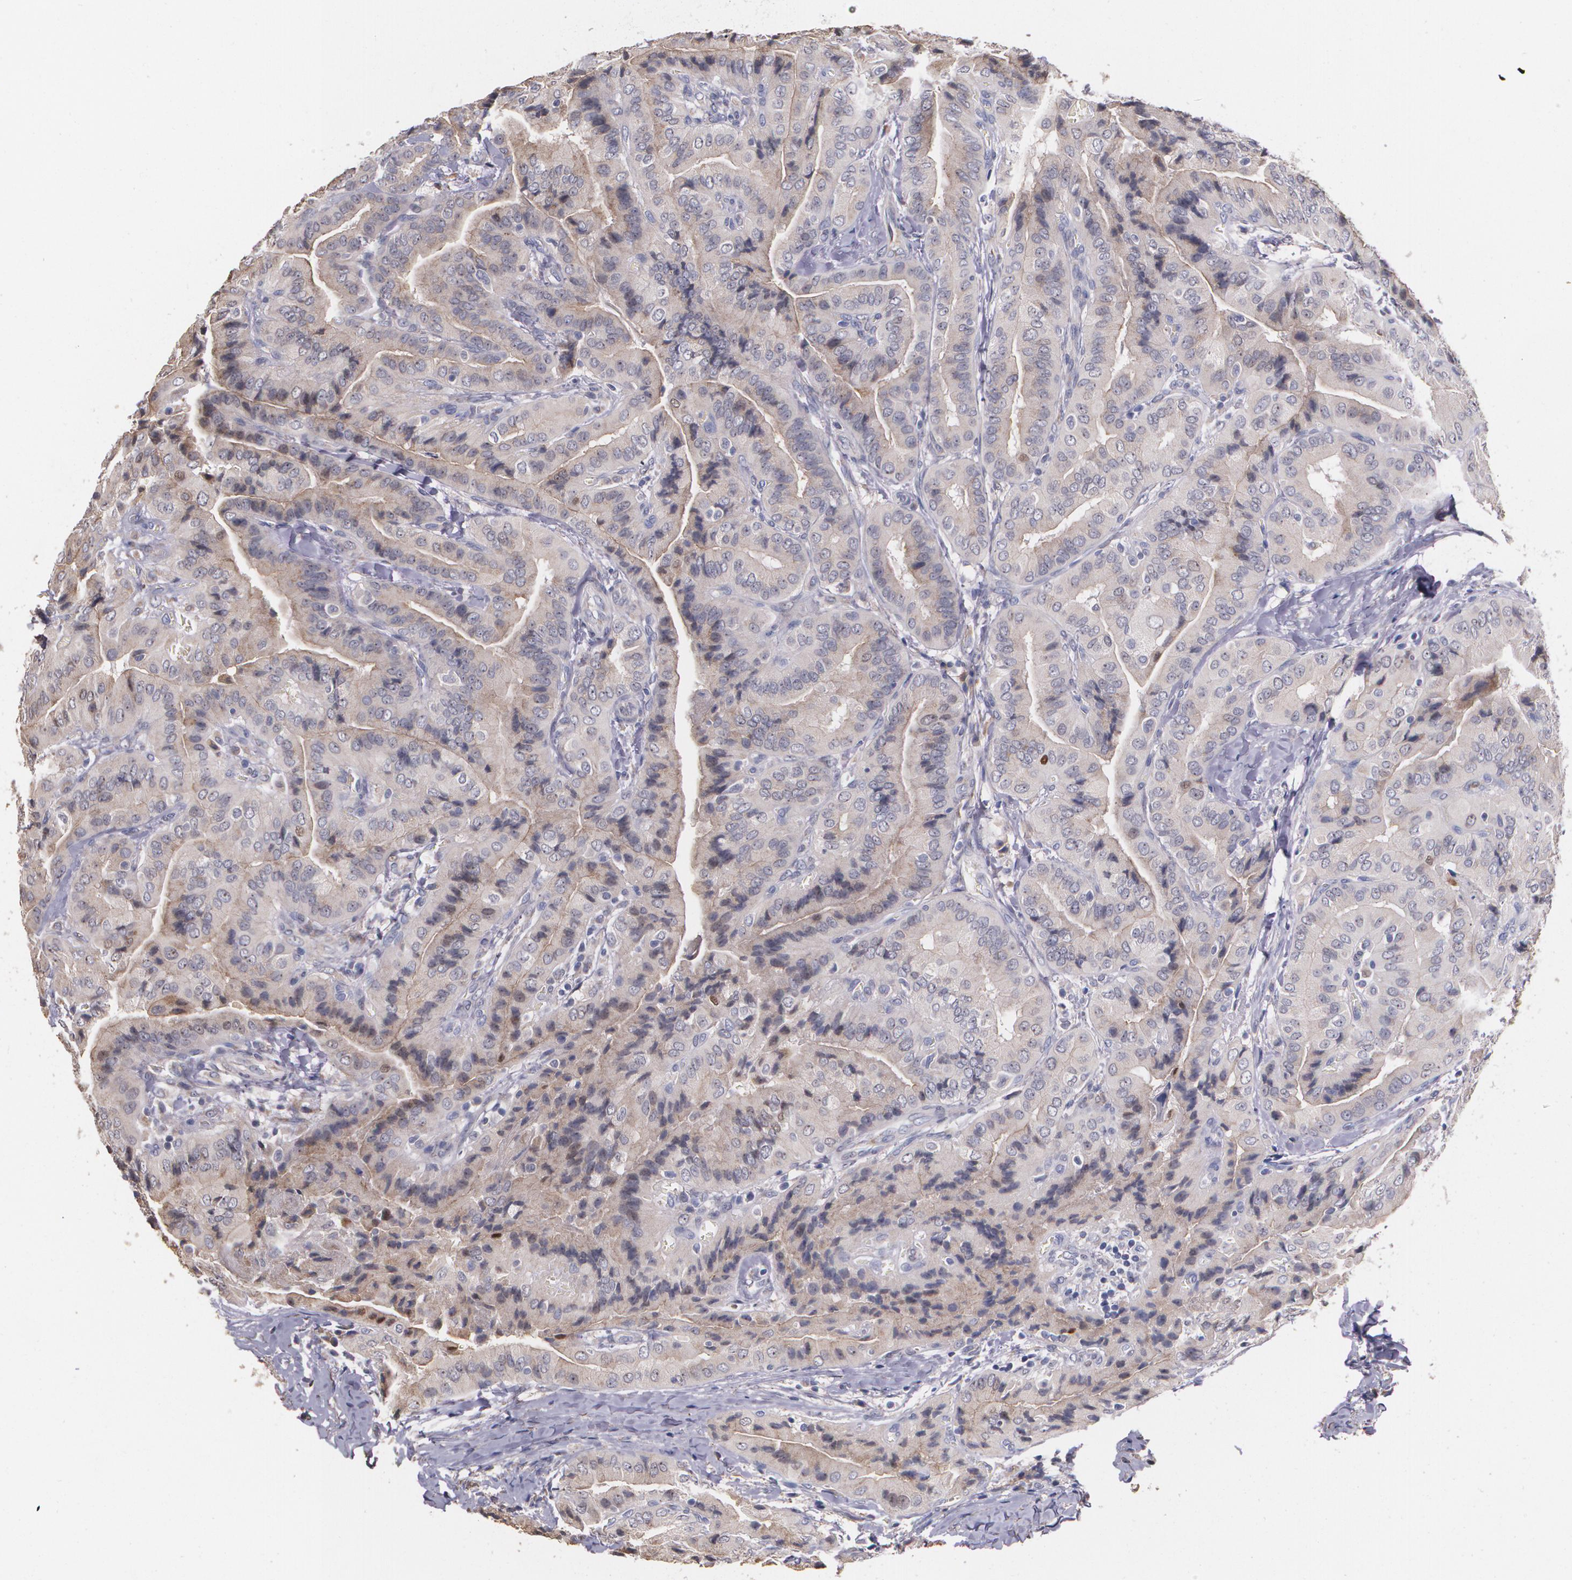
{"staining": {"intensity": "moderate", "quantity": "25%-75%", "location": "cytoplasmic/membranous"}, "tissue": "thyroid cancer", "cell_type": "Tumor cells", "image_type": "cancer", "snomed": [{"axis": "morphology", "description": "Papillary adenocarcinoma, NOS"}, {"axis": "topography", "description": "Thyroid gland"}], "caption": "The immunohistochemical stain highlights moderate cytoplasmic/membranous positivity in tumor cells of papillary adenocarcinoma (thyroid) tissue.", "gene": "ATF3", "patient": {"sex": "female", "age": 71}}